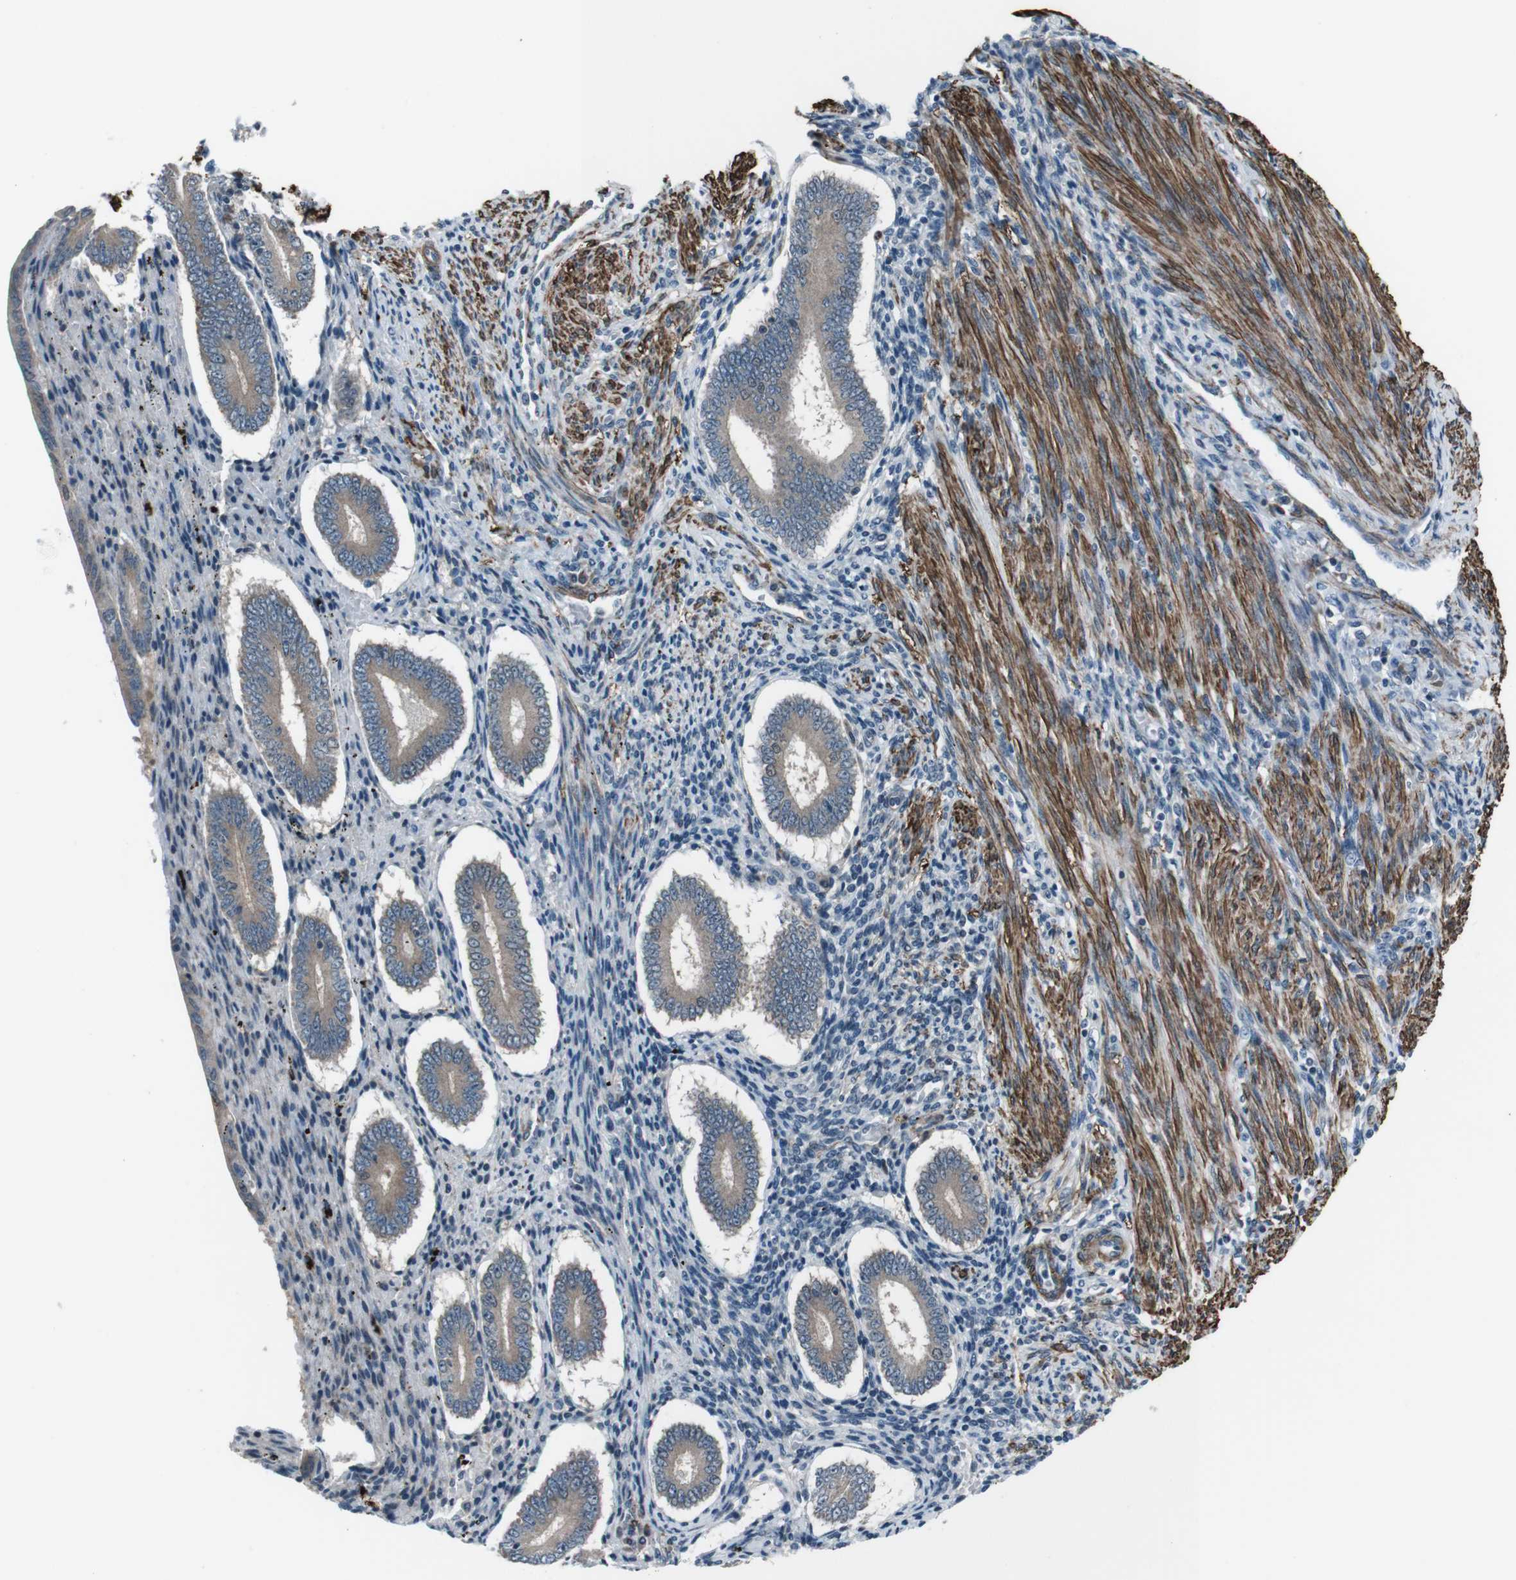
{"staining": {"intensity": "negative", "quantity": "none", "location": "none"}, "tissue": "endometrium", "cell_type": "Cells in endometrial stroma", "image_type": "normal", "snomed": [{"axis": "morphology", "description": "Normal tissue, NOS"}, {"axis": "topography", "description": "Endometrium"}], "caption": "This image is of normal endometrium stained with immunohistochemistry to label a protein in brown with the nuclei are counter-stained blue. There is no positivity in cells in endometrial stroma. (DAB (3,3'-diaminobenzidine) immunohistochemistry with hematoxylin counter stain).", "gene": "PDLIM5", "patient": {"sex": "female", "age": 42}}